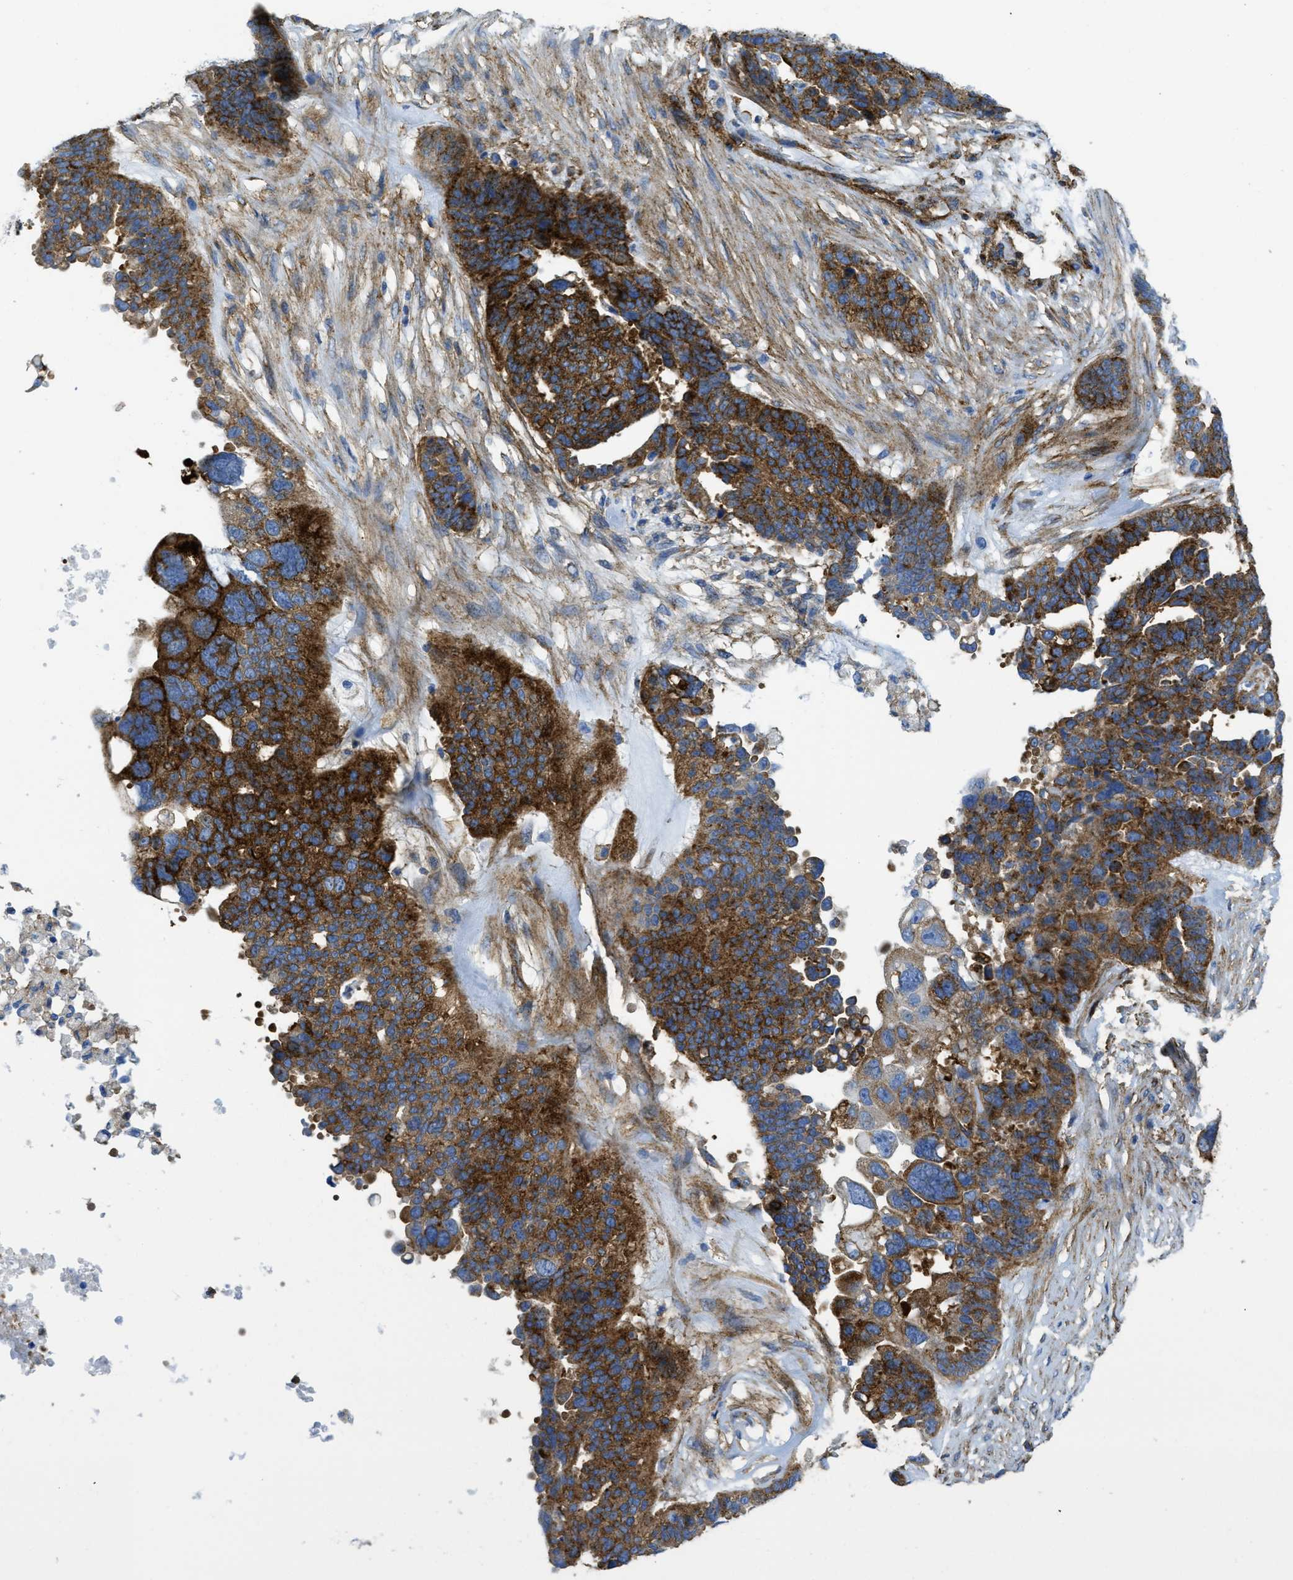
{"staining": {"intensity": "strong", "quantity": ">75%", "location": "cytoplasmic/membranous"}, "tissue": "ovarian cancer", "cell_type": "Tumor cells", "image_type": "cancer", "snomed": [{"axis": "morphology", "description": "Cystadenocarcinoma, serous, NOS"}, {"axis": "topography", "description": "Ovary"}], "caption": "Immunohistochemistry of human ovarian cancer (serous cystadenocarcinoma) displays high levels of strong cytoplasmic/membranous expression in about >75% of tumor cells.", "gene": "HIP1", "patient": {"sex": "female", "age": 59}}